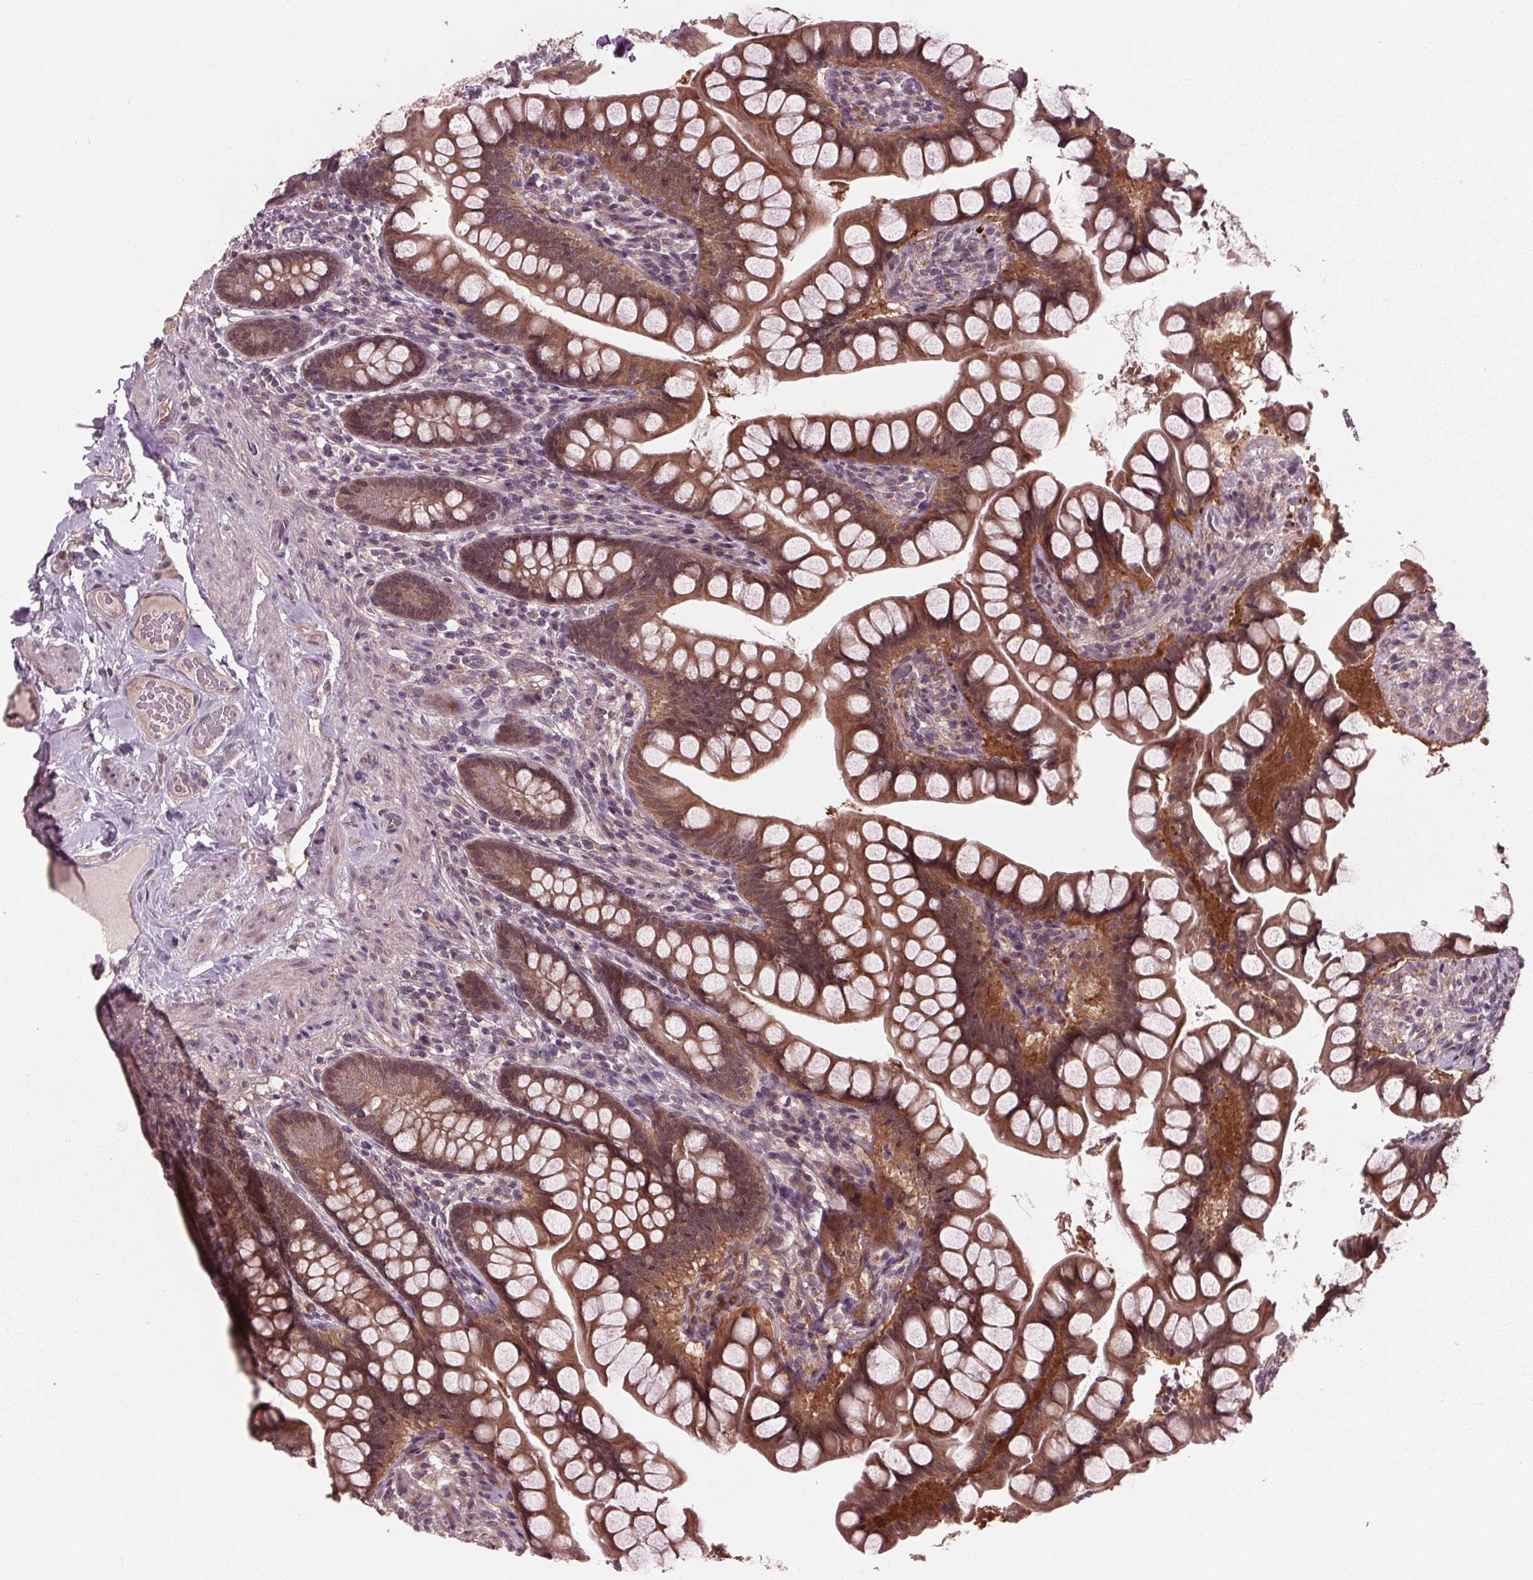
{"staining": {"intensity": "moderate", "quantity": ">75%", "location": "cytoplasmic/membranous"}, "tissue": "small intestine", "cell_type": "Glandular cells", "image_type": "normal", "snomed": [{"axis": "morphology", "description": "Normal tissue, NOS"}, {"axis": "topography", "description": "Small intestine"}], "caption": "The micrograph displays a brown stain indicating the presence of a protein in the cytoplasmic/membranous of glandular cells in small intestine.", "gene": "MAPK8", "patient": {"sex": "male", "age": 70}}